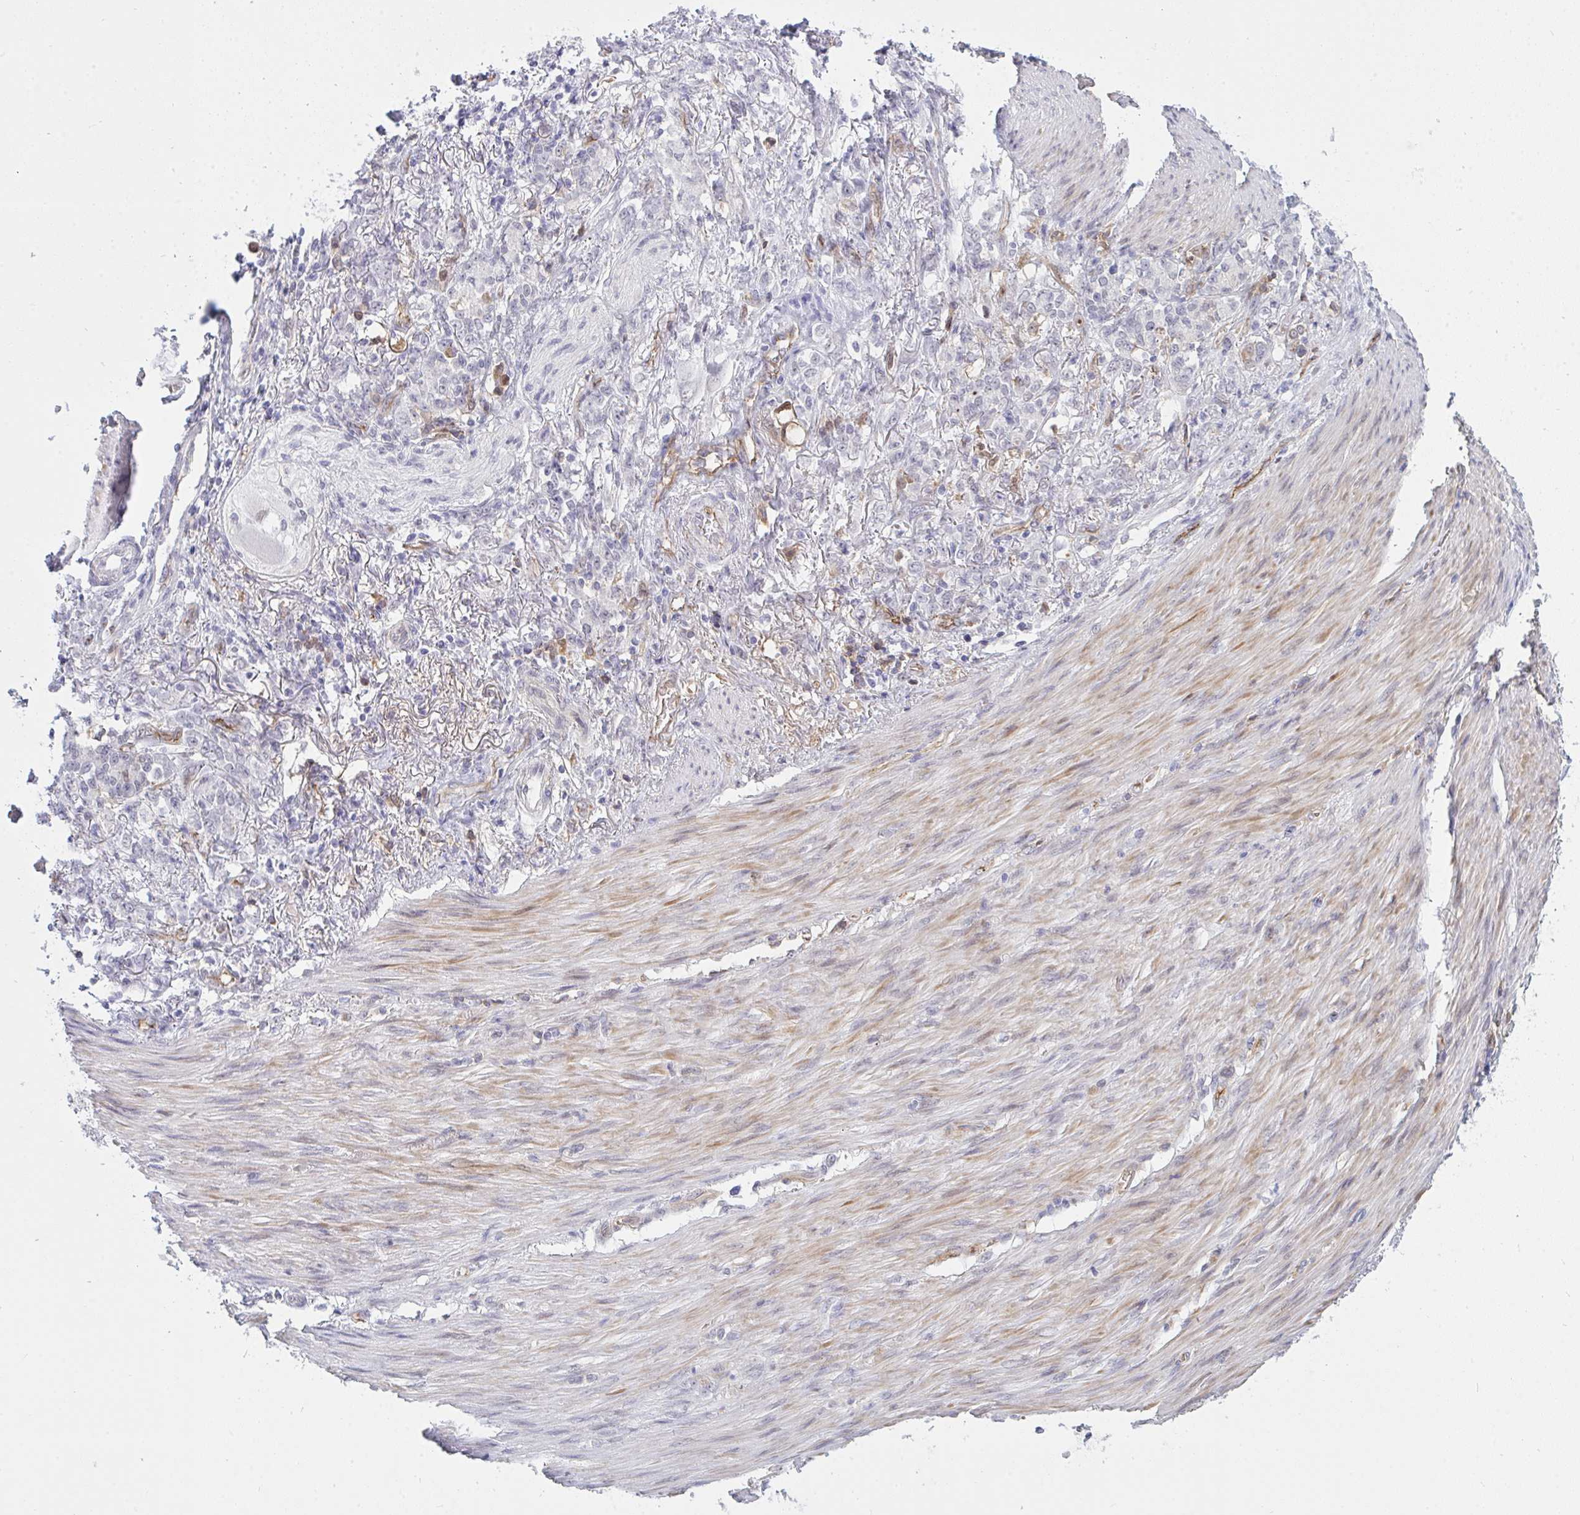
{"staining": {"intensity": "negative", "quantity": "none", "location": "none"}, "tissue": "stomach cancer", "cell_type": "Tumor cells", "image_type": "cancer", "snomed": [{"axis": "morphology", "description": "Adenocarcinoma, NOS"}, {"axis": "topography", "description": "Stomach"}], "caption": "The IHC image has no significant staining in tumor cells of stomach cancer (adenocarcinoma) tissue.", "gene": "DSCAML1", "patient": {"sex": "female", "age": 79}}